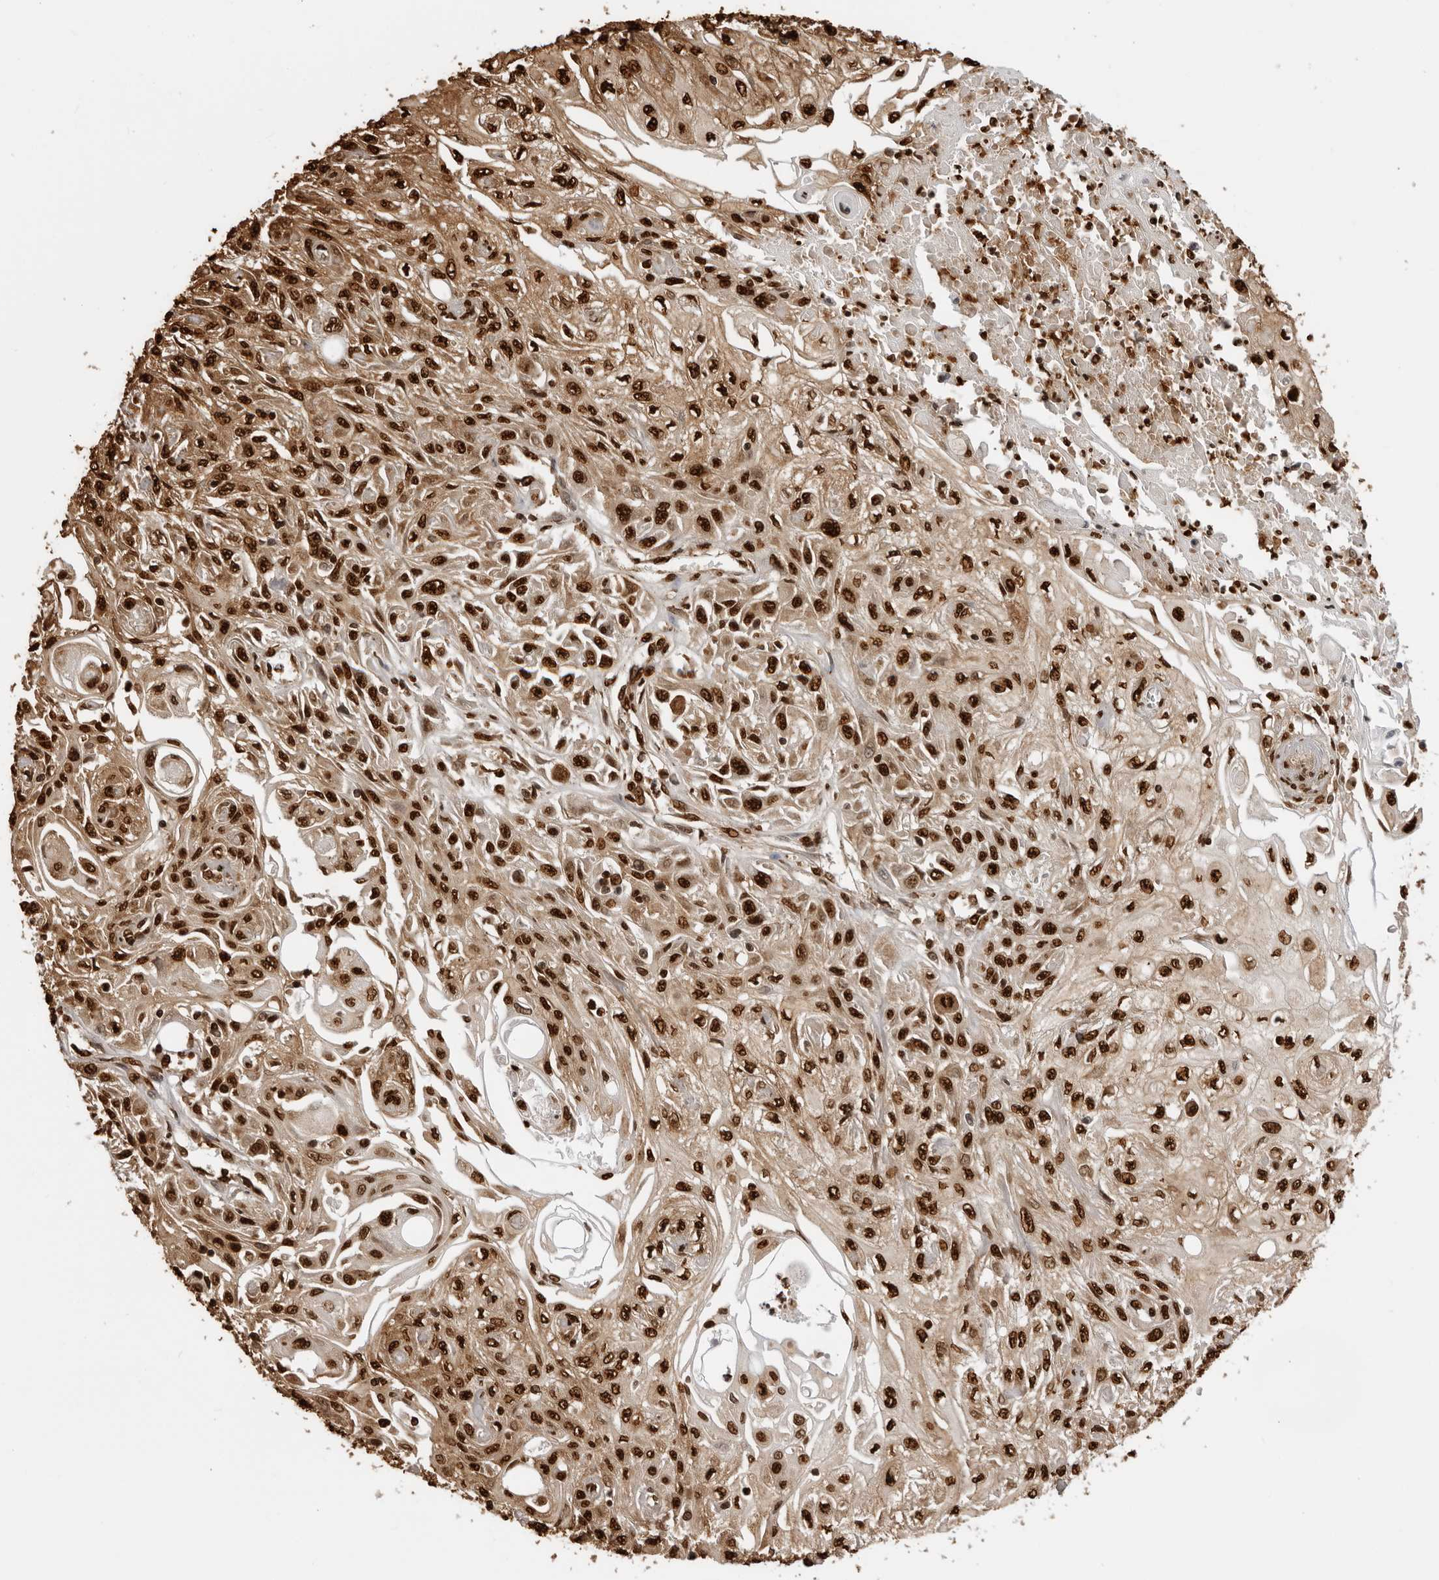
{"staining": {"intensity": "strong", "quantity": ">75%", "location": "nuclear"}, "tissue": "skin cancer", "cell_type": "Tumor cells", "image_type": "cancer", "snomed": [{"axis": "morphology", "description": "Squamous cell carcinoma, NOS"}, {"axis": "morphology", "description": "Squamous cell carcinoma, metastatic, NOS"}, {"axis": "topography", "description": "Skin"}, {"axis": "topography", "description": "Lymph node"}], "caption": "Immunohistochemistry (IHC) staining of squamous cell carcinoma (skin), which reveals high levels of strong nuclear expression in about >75% of tumor cells indicating strong nuclear protein positivity. The staining was performed using DAB (brown) for protein detection and nuclei were counterstained in hematoxylin (blue).", "gene": "ZFP91", "patient": {"sex": "male", "age": 75}}